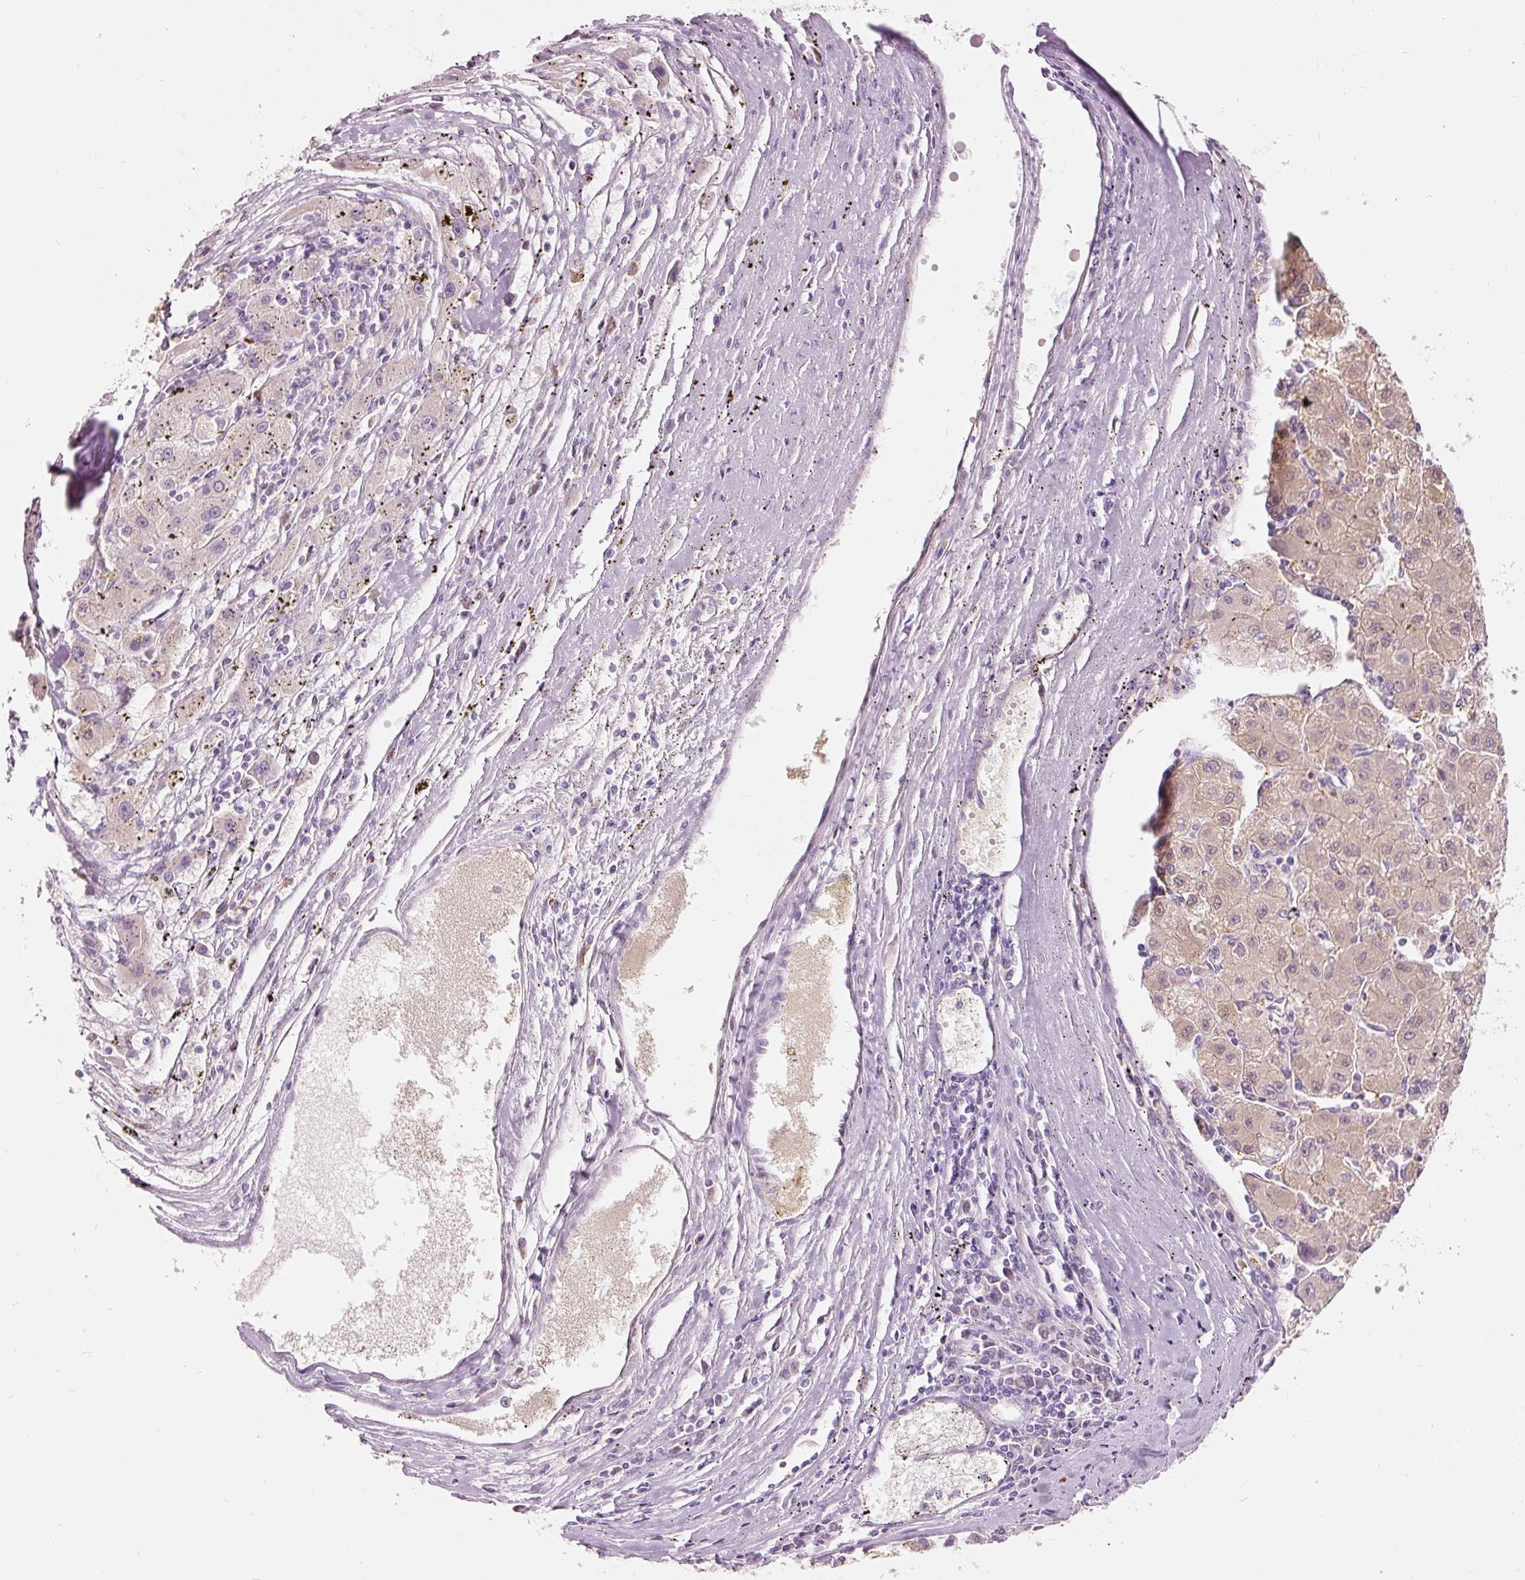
{"staining": {"intensity": "weak", "quantity": "<25%", "location": "cytoplasmic/membranous"}, "tissue": "liver cancer", "cell_type": "Tumor cells", "image_type": "cancer", "snomed": [{"axis": "morphology", "description": "Carcinoma, Hepatocellular, NOS"}, {"axis": "topography", "description": "Liver"}], "caption": "DAB immunohistochemical staining of hepatocellular carcinoma (liver) displays no significant expression in tumor cells.", "gene": "MTHFD2", "patient": {"sex": "male", "age": 72}}